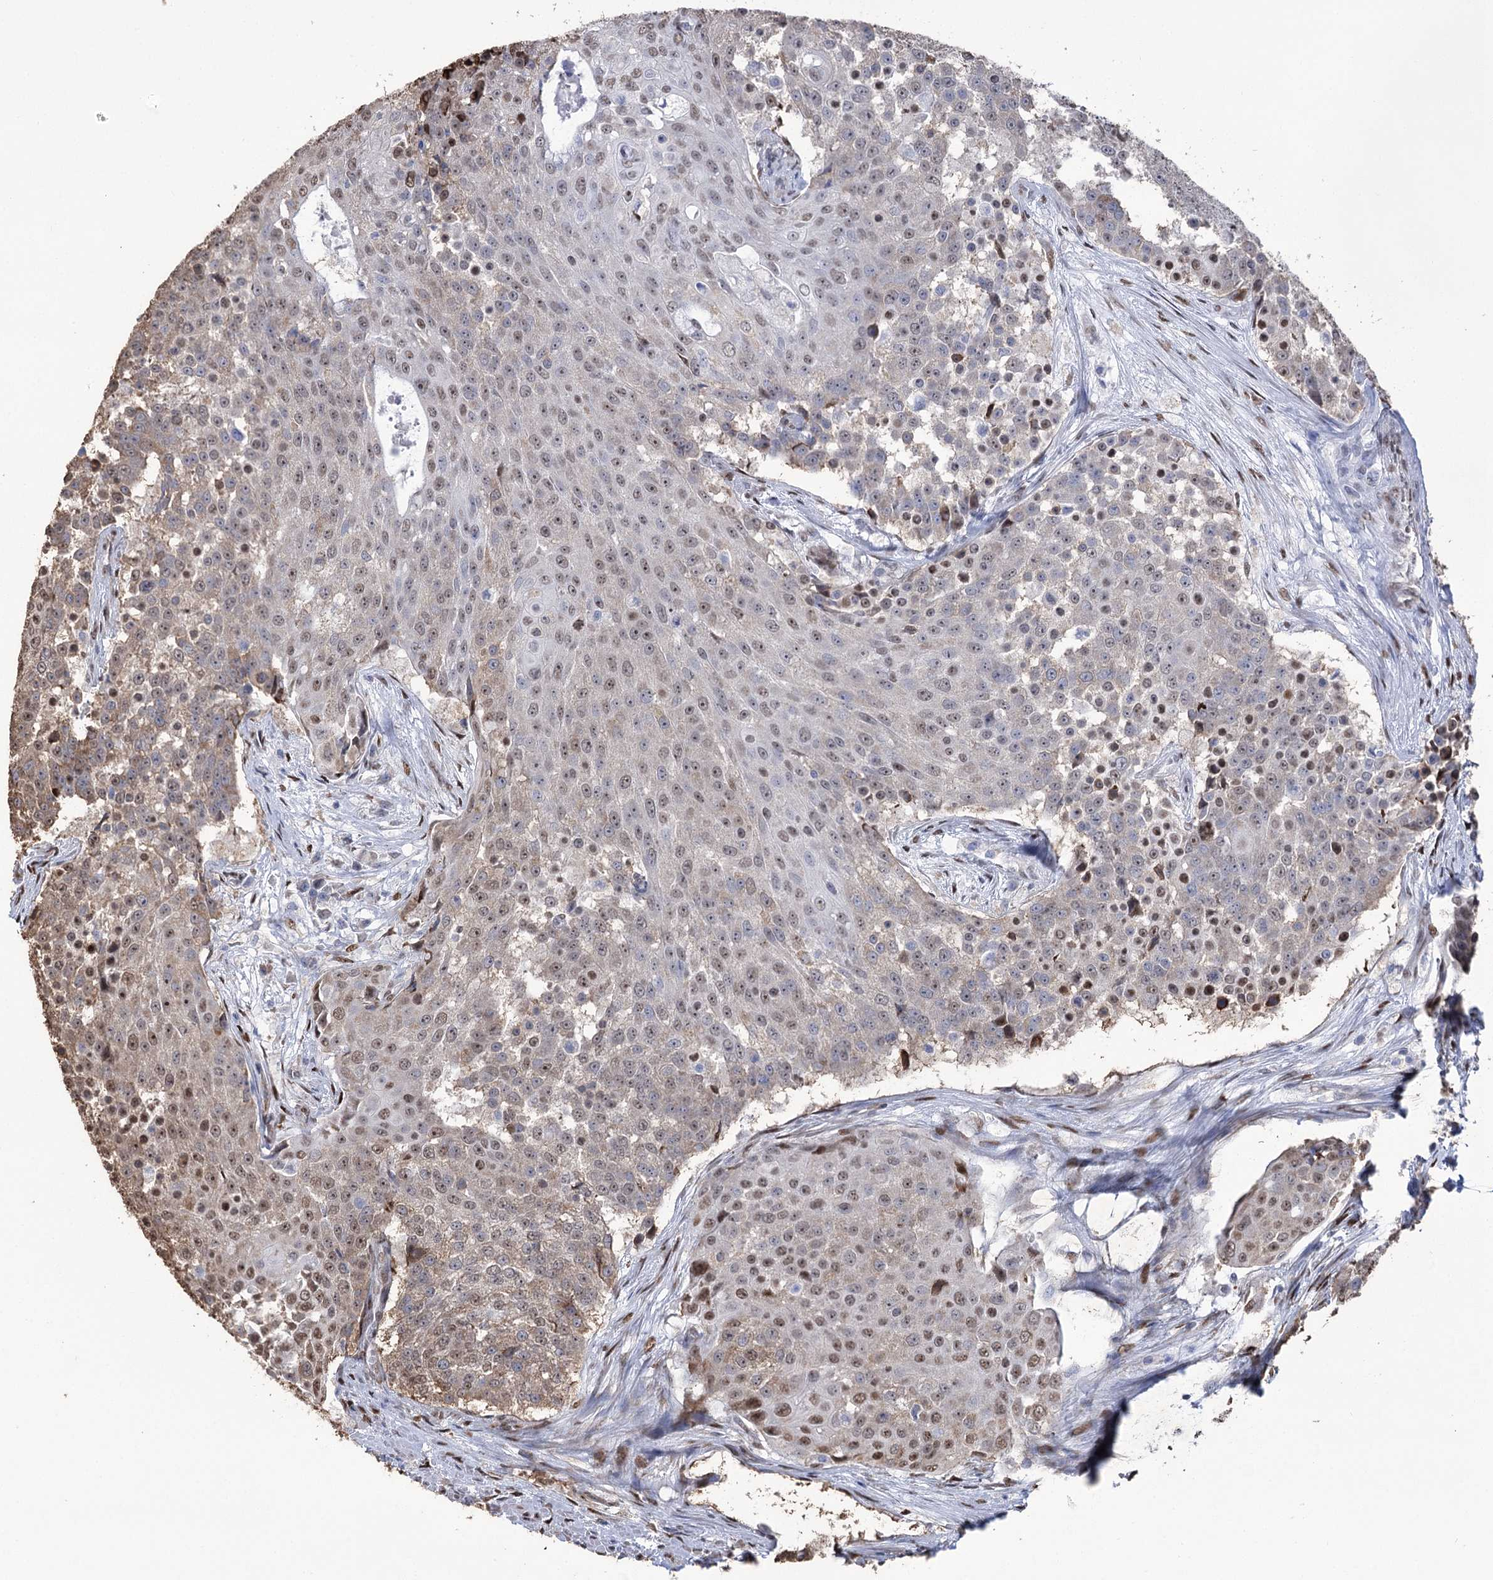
{"staining": {"intensity": "moderate", "quantity": "25%-75%", "location": "nuclear"}, "tissue": "urothelial cancer", "cell_type": "Tumor cells", "image_type": "cancer", "snomed": [{"axis": "morphology", "description": "Urothelial carcinoma, High grade"}, {"axis": "topography", "description": "Urinary bladder"}], "caption": "A photomicrograph of high-grade urothelial carcinoma stained for a protein reveals moderate nuclear brown staining in tumor cells. The protein is shown in brown color, while the nuclei are stained blue.", "gene": "NFU1", "patient": {"sex": "female", "age": 63}}